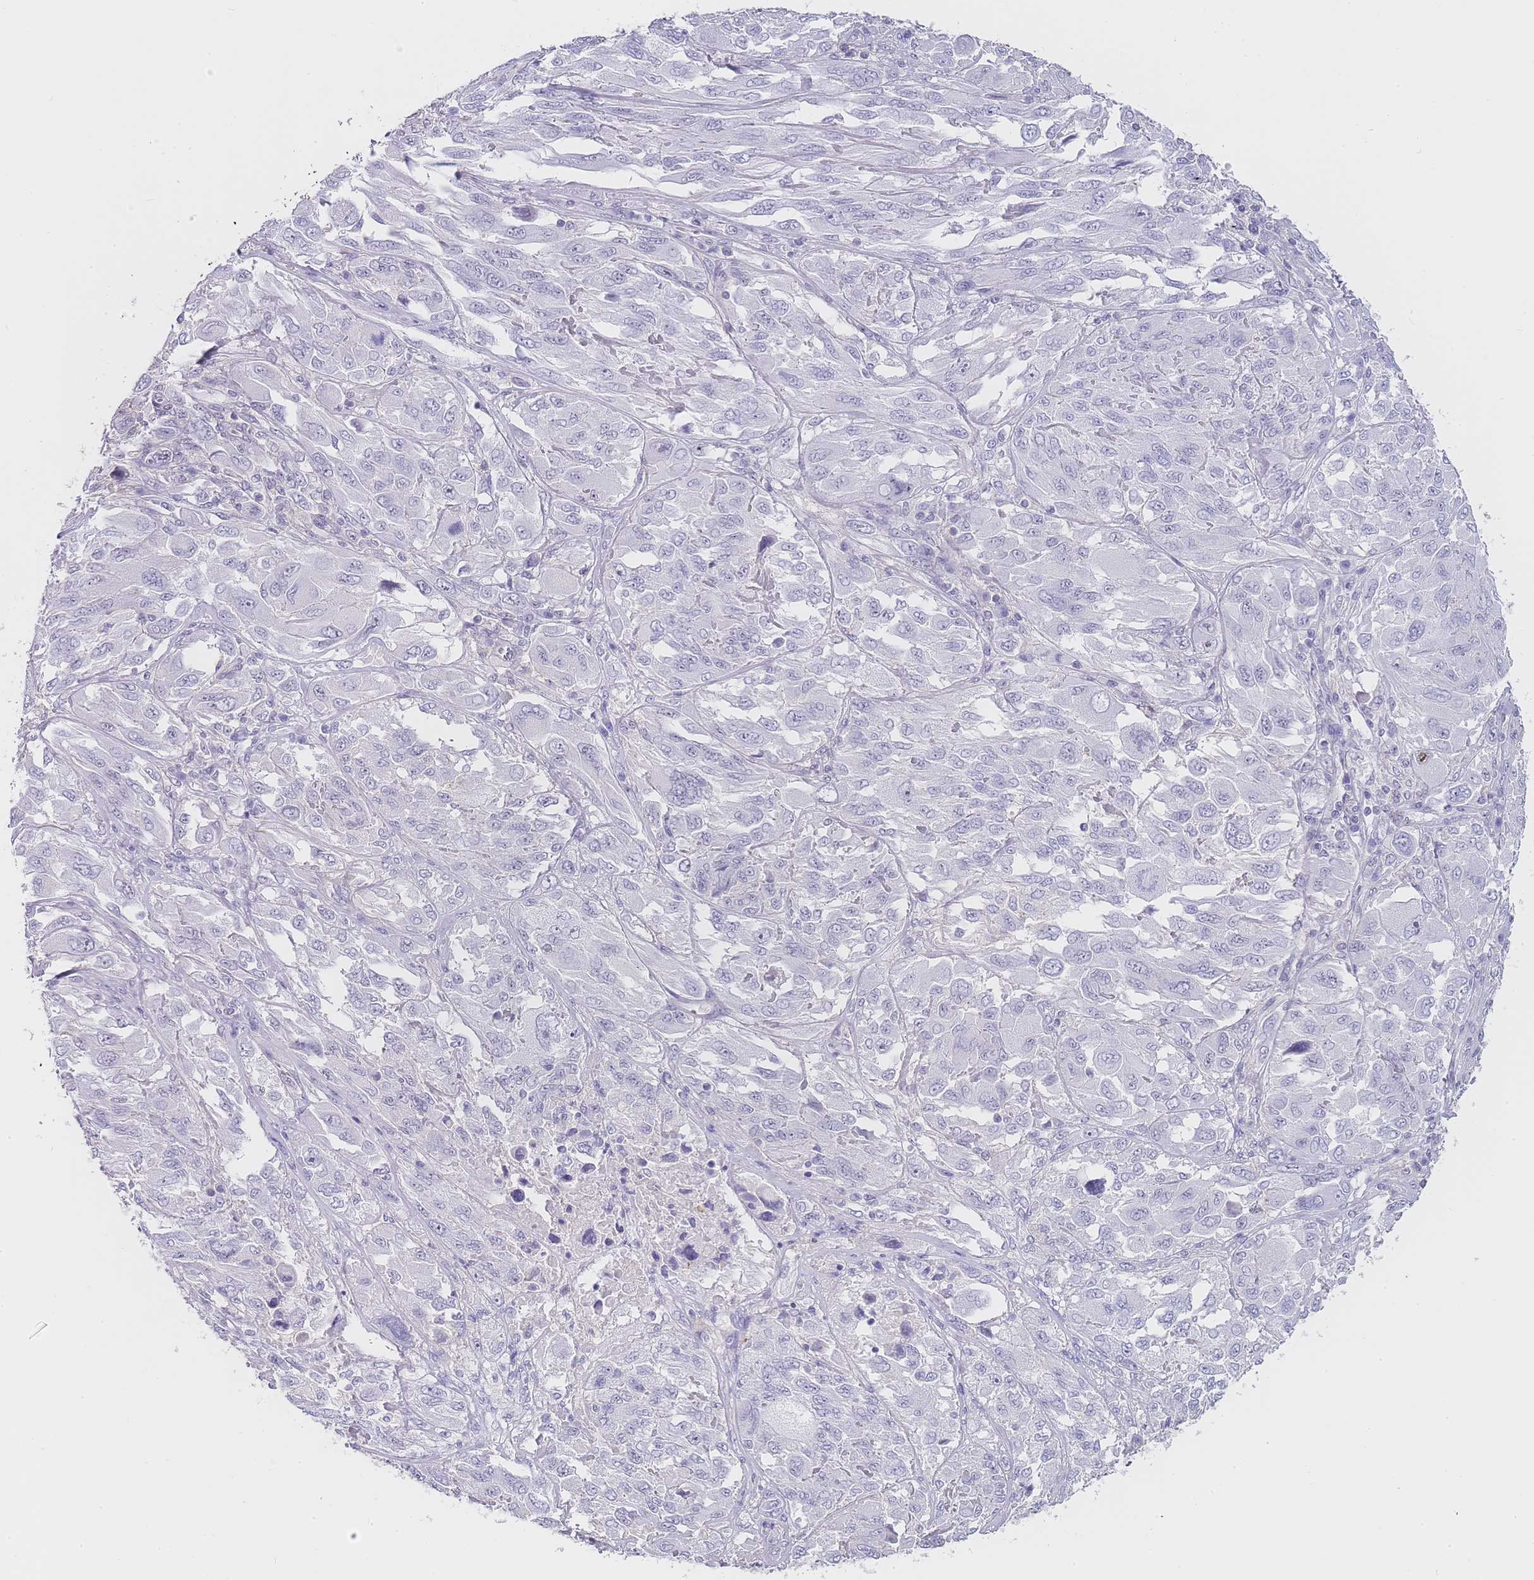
{"staining": {"intensity": "negative", "quantity": "none", "location": "none"}, "tissue": "melanoma", "cell_type": "Tumor cells", "image_type": "cancer", "snomed": [{"axis": "morphology", "description": "Malignant melanoma, NOS"}, {"axis": "topography", "description": "Skin"}], "caption": "Human malignant melanoma stained for a protein using immunohistochemistry demonstrates no staining in tumor cells.", "gene": "NOP14", "patient": {"sex": "female", "age": 91}}